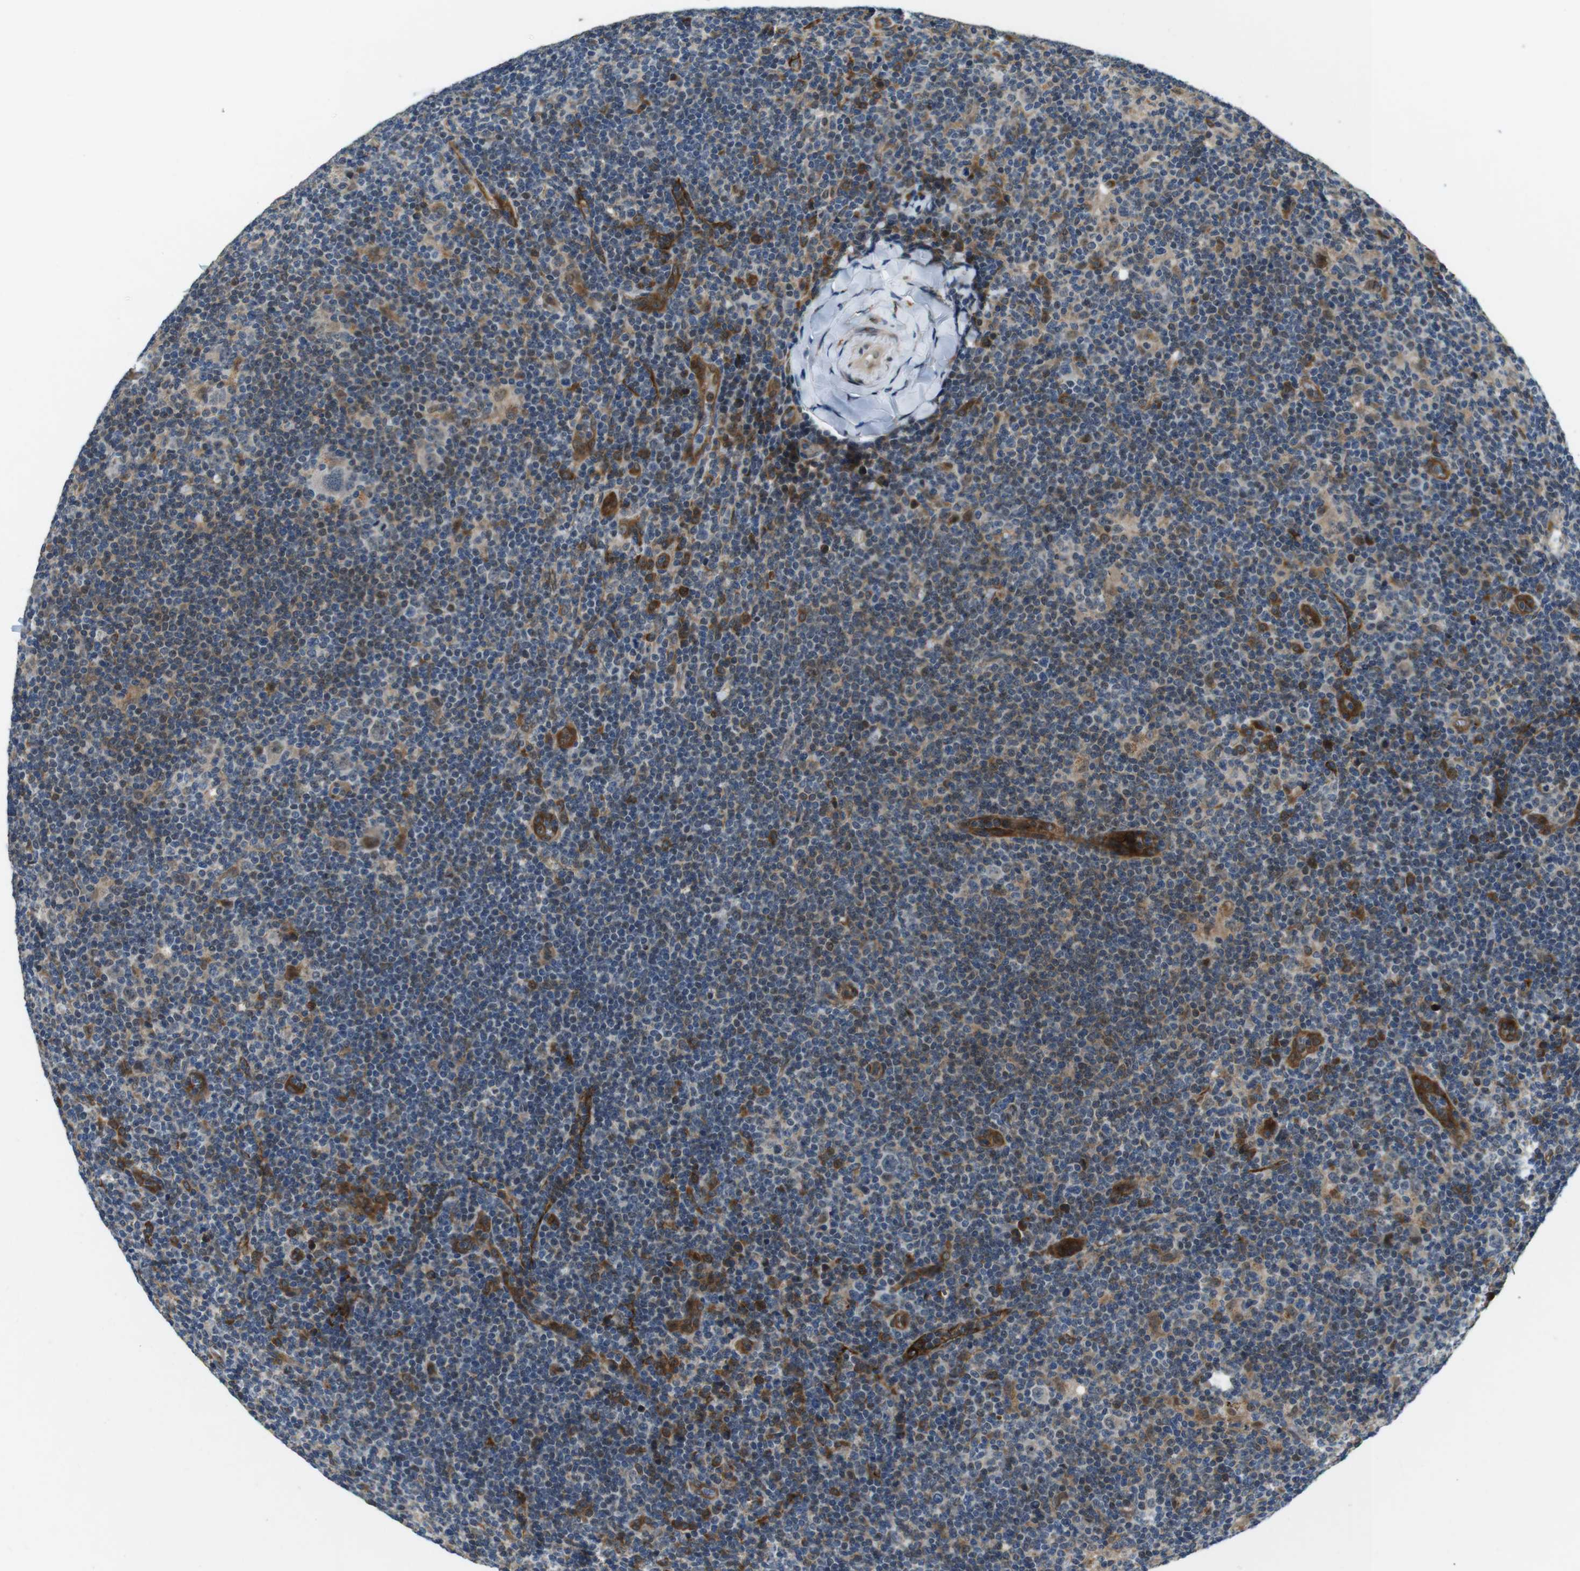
{"staining": {"intensity": "moderate", "quantity": "25%-75%", "location": "cytoplasmic/membranous"}, "tissue": "lymphoma", "cell_type": "Tumor cells", "image_type": "cancer", "snomed": [{"axis": "morphology", "description": "Hodgkin's disease, NOS"}, {"axis": "topography", "description": "Lymph node"}], "caption": "Hodgkin's disease was stained to show a protein in brown. There is medium levels of moderate cytoplasmic/membranous expression in about 25%-75% of tumor cells.", "gene": "PALD1", "patient": {"sex": "female", "age": 57}}